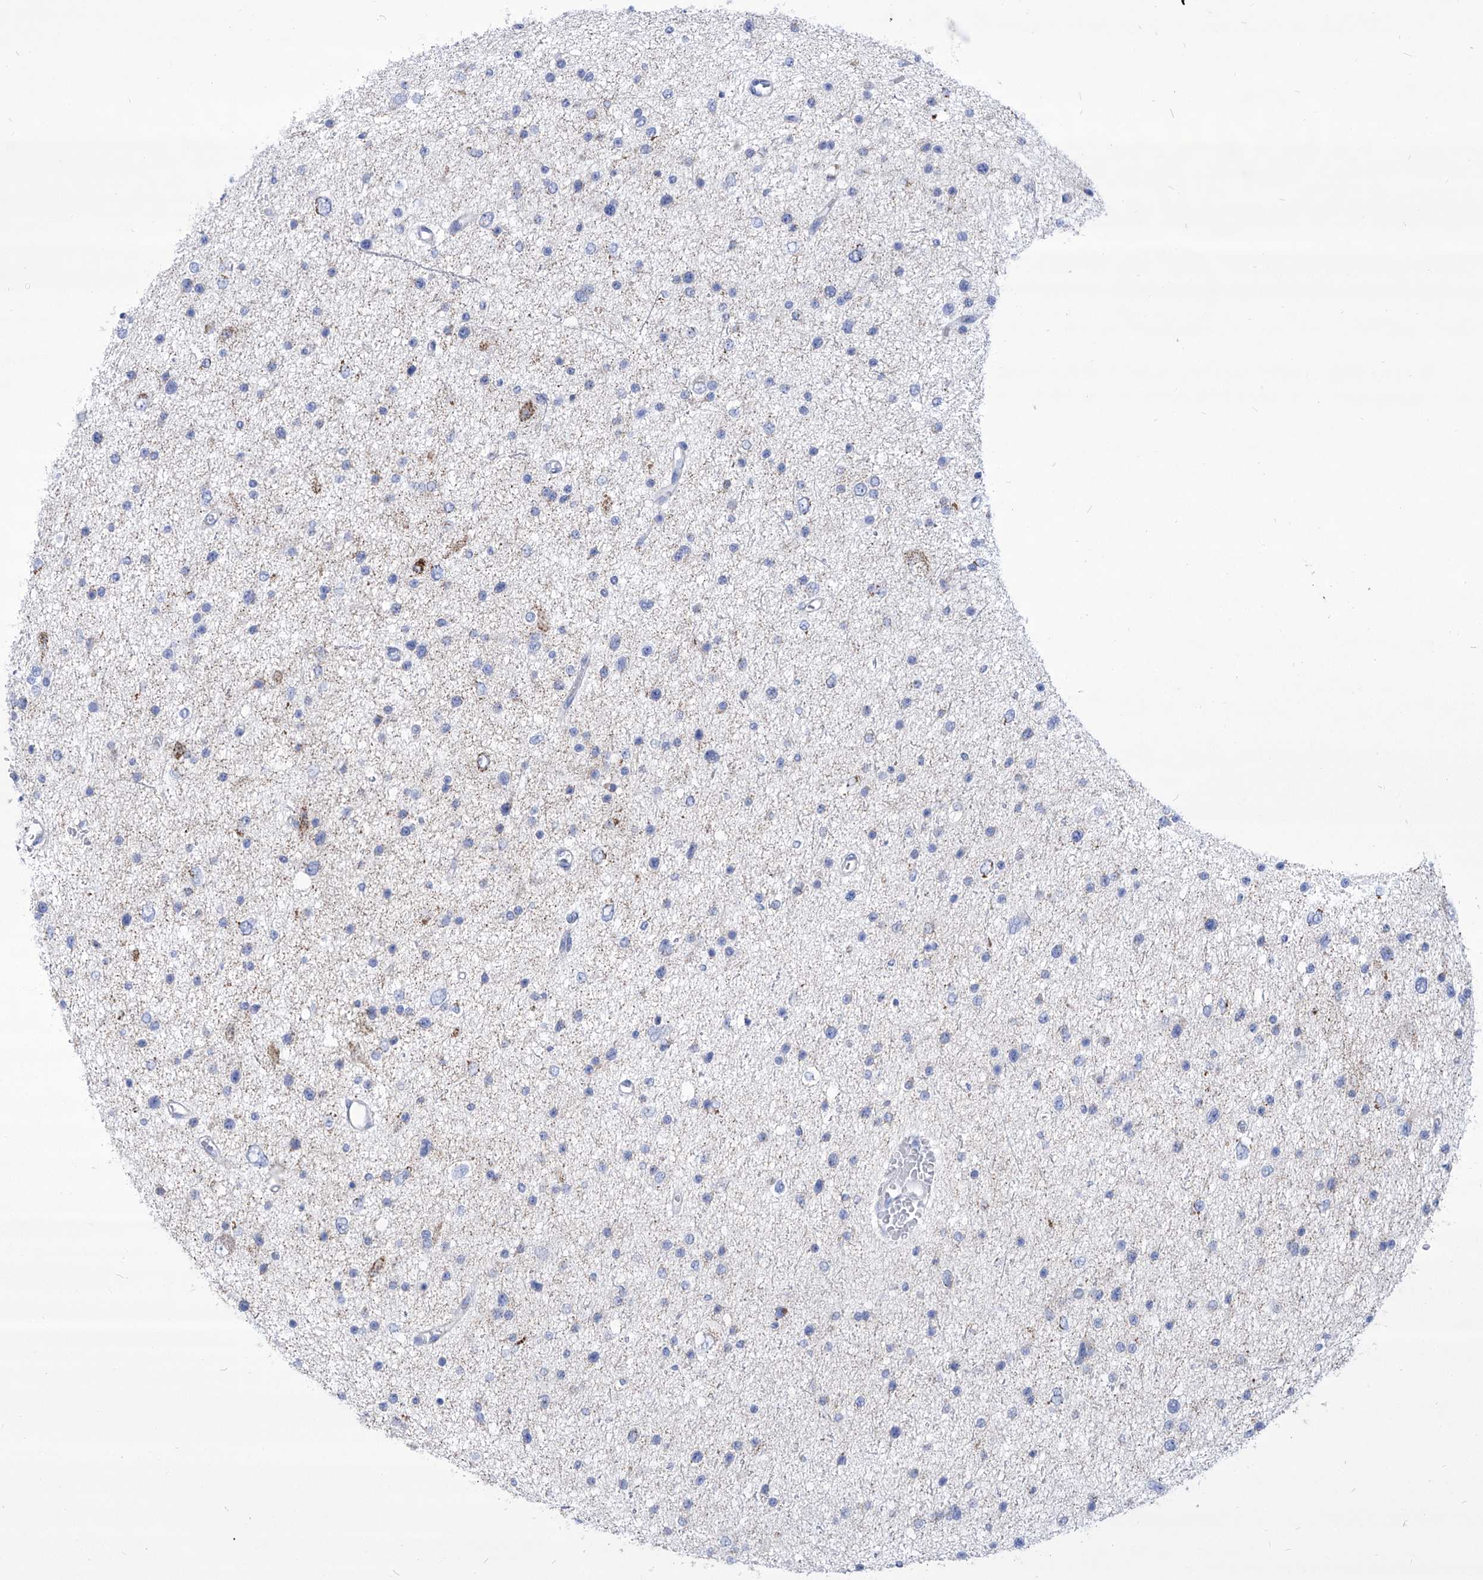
{"staining": {"intensity": "negative", "quantity": "none", "location": "none"}, "tissue": "glioma", "cell_type": "Tumor cells", "image_type": "cancer", "snomed": [{"axis": "morphology", "description": "Glioma, malignant, Low grade"}, {"axis": "topography", "description": "Brain"}], "caption": "A micrograph of human glioma is negative for staining in tumor cells.", "gene": "COQ3", "patient": {"sex": "female", "age": 37}}